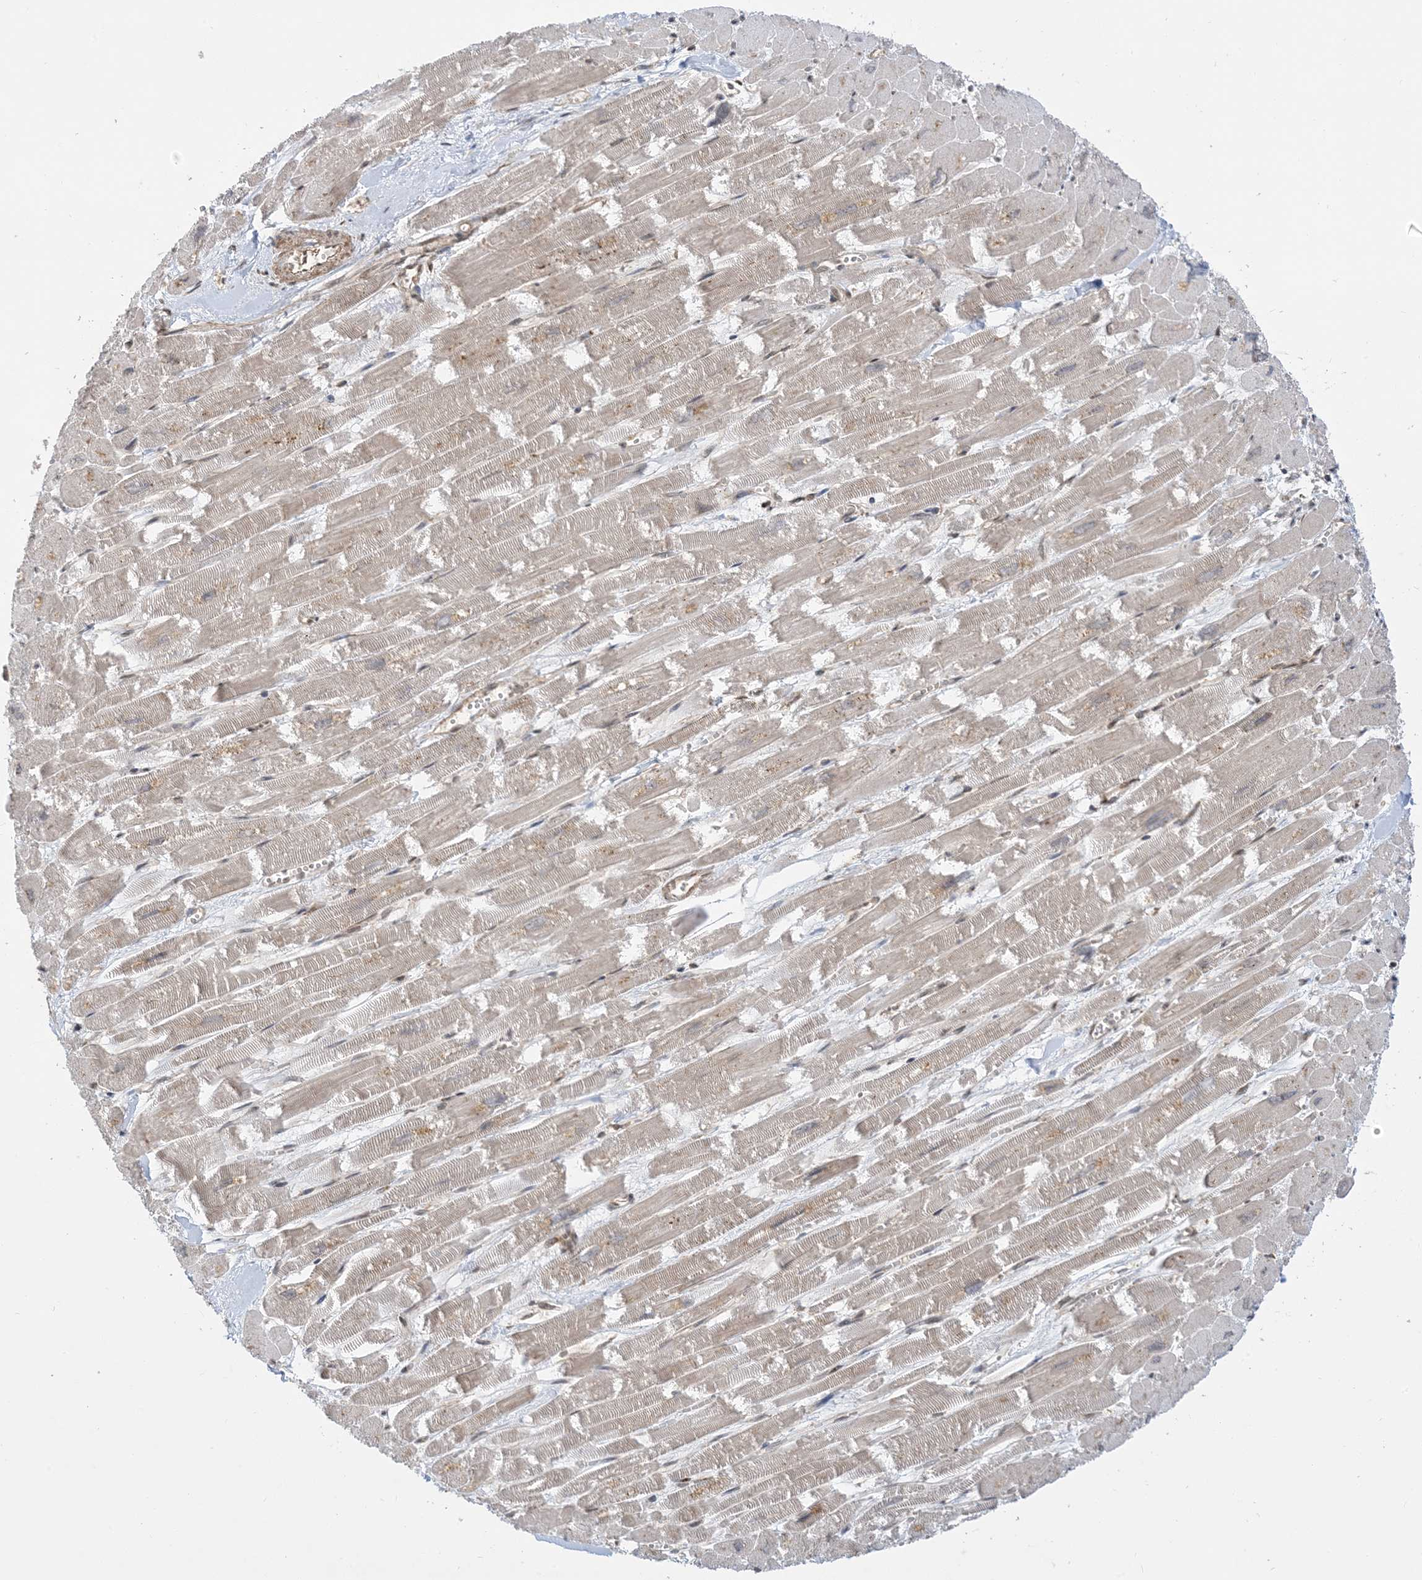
{"staining": {"intensity": "strong", "quantity": "<25%", "location": "cytoplasmic/membranous"}, "tissue": "heart muscle", "cell_type": "Cardiomyocytes", "image_type": "normal", "snomed": [{"axis": "morphology", "description": "Normal tissue, NOS"}, {"axis": "topography", "description": "Heart"}], "caption": "IHC of benign human heart muscle displays medium levels of strong cytoplasmic/membranous positivity in approximately <25% of cardiomyocytes.", "gene": "METTL21A", "patient": {"sex": "male", "age": 54}}